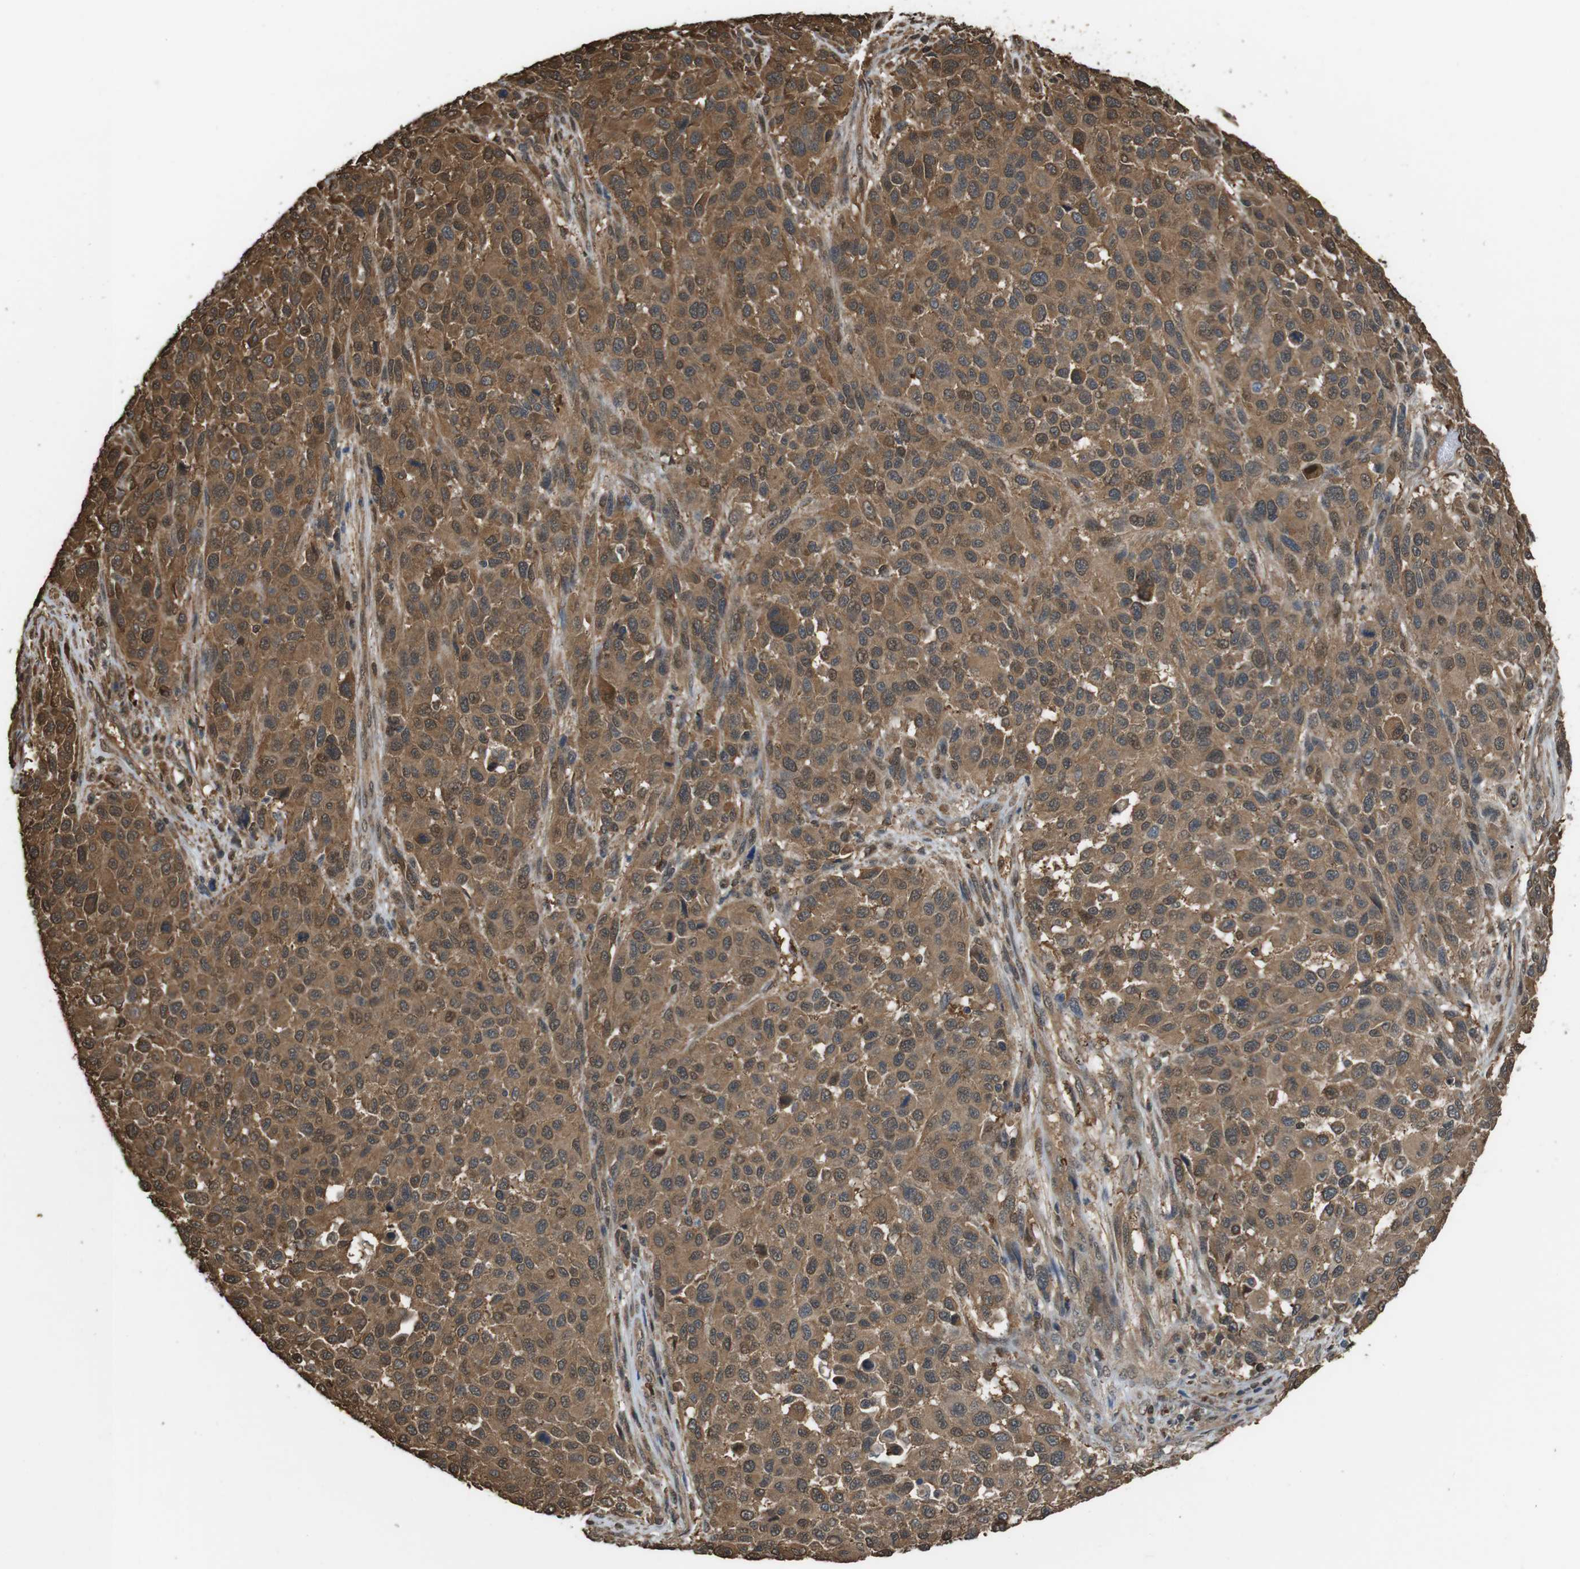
{"staining": {"intensity": "moderate", "quantity": ">75%", "location": "cytoplasmic/membranous,nuclear"}, "tissue": "melanoma", "cell_type": "Tumor cells", "image_type": "cancer", "snomed": [{"axis": "morphology", "description": "Malignant melanoma, Metastatic site"}, {"axis": "topography", "description": "Lymph node"}], "caption": "The immunohistochemical stain shows moderate cytoplasmic/membranous and nuclear positivity in tumor cells of malignant melanoma (metastatic site) tissue.", "gene": "ARHGDIA", "patient": {"sex": "male", "age": 61}}